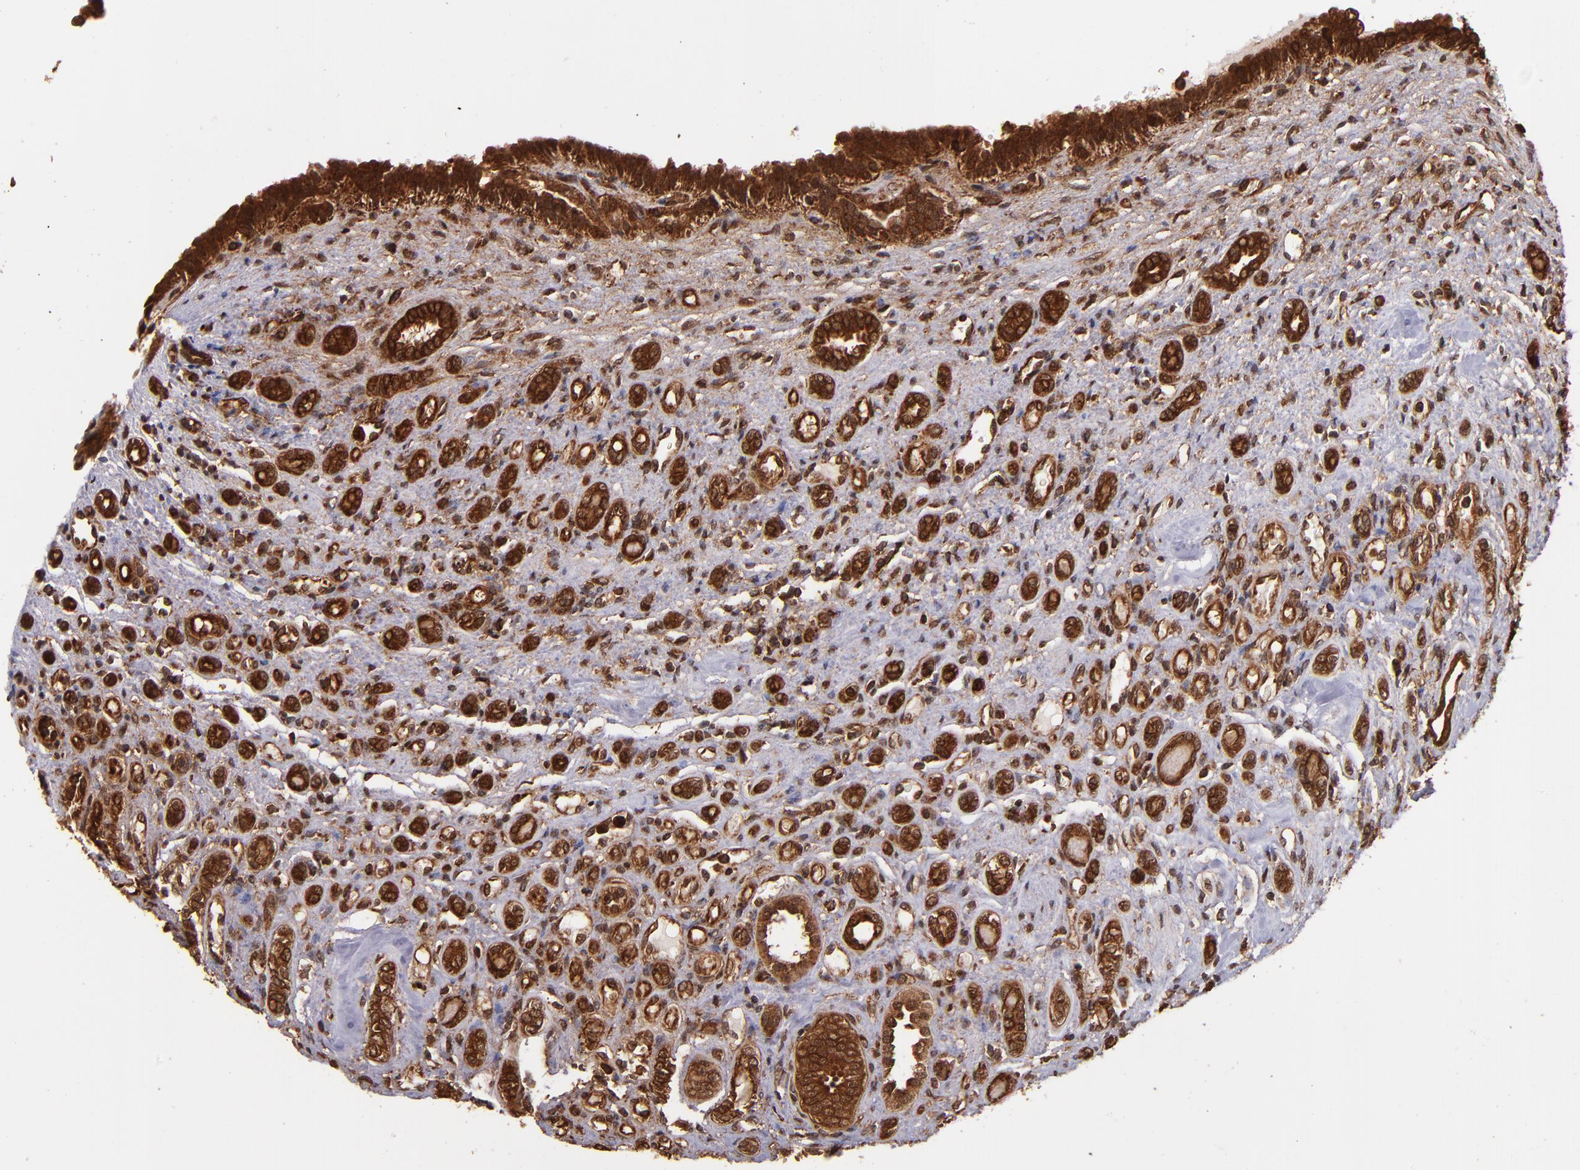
{"staining": {"intensity": "strong", "quantity": ">75%", "location": "cytoplasmic/membranous,nuclear"}, "tissue": "renal cancer", "cell_type": "Tumor cells", "image_type": "cancer", "snomed": [{"axis": "morphology", "description": "Inflammation, NOS"}, {"axis": "morphology", "description": "Adenocarcinoma, NOS"}, {"axis": "topography", "description": "Kidney"}], "caption": "An image of human renal adenocarcinoma stained for a protein shows strong cytoplasmic/membranous and nuclear brown staining in tumor cells. (brown staining indicates protein expression, while blue staining denotes nuclei).", "gene": "STX8", "patient": {"sex": "male", "age": 68}}